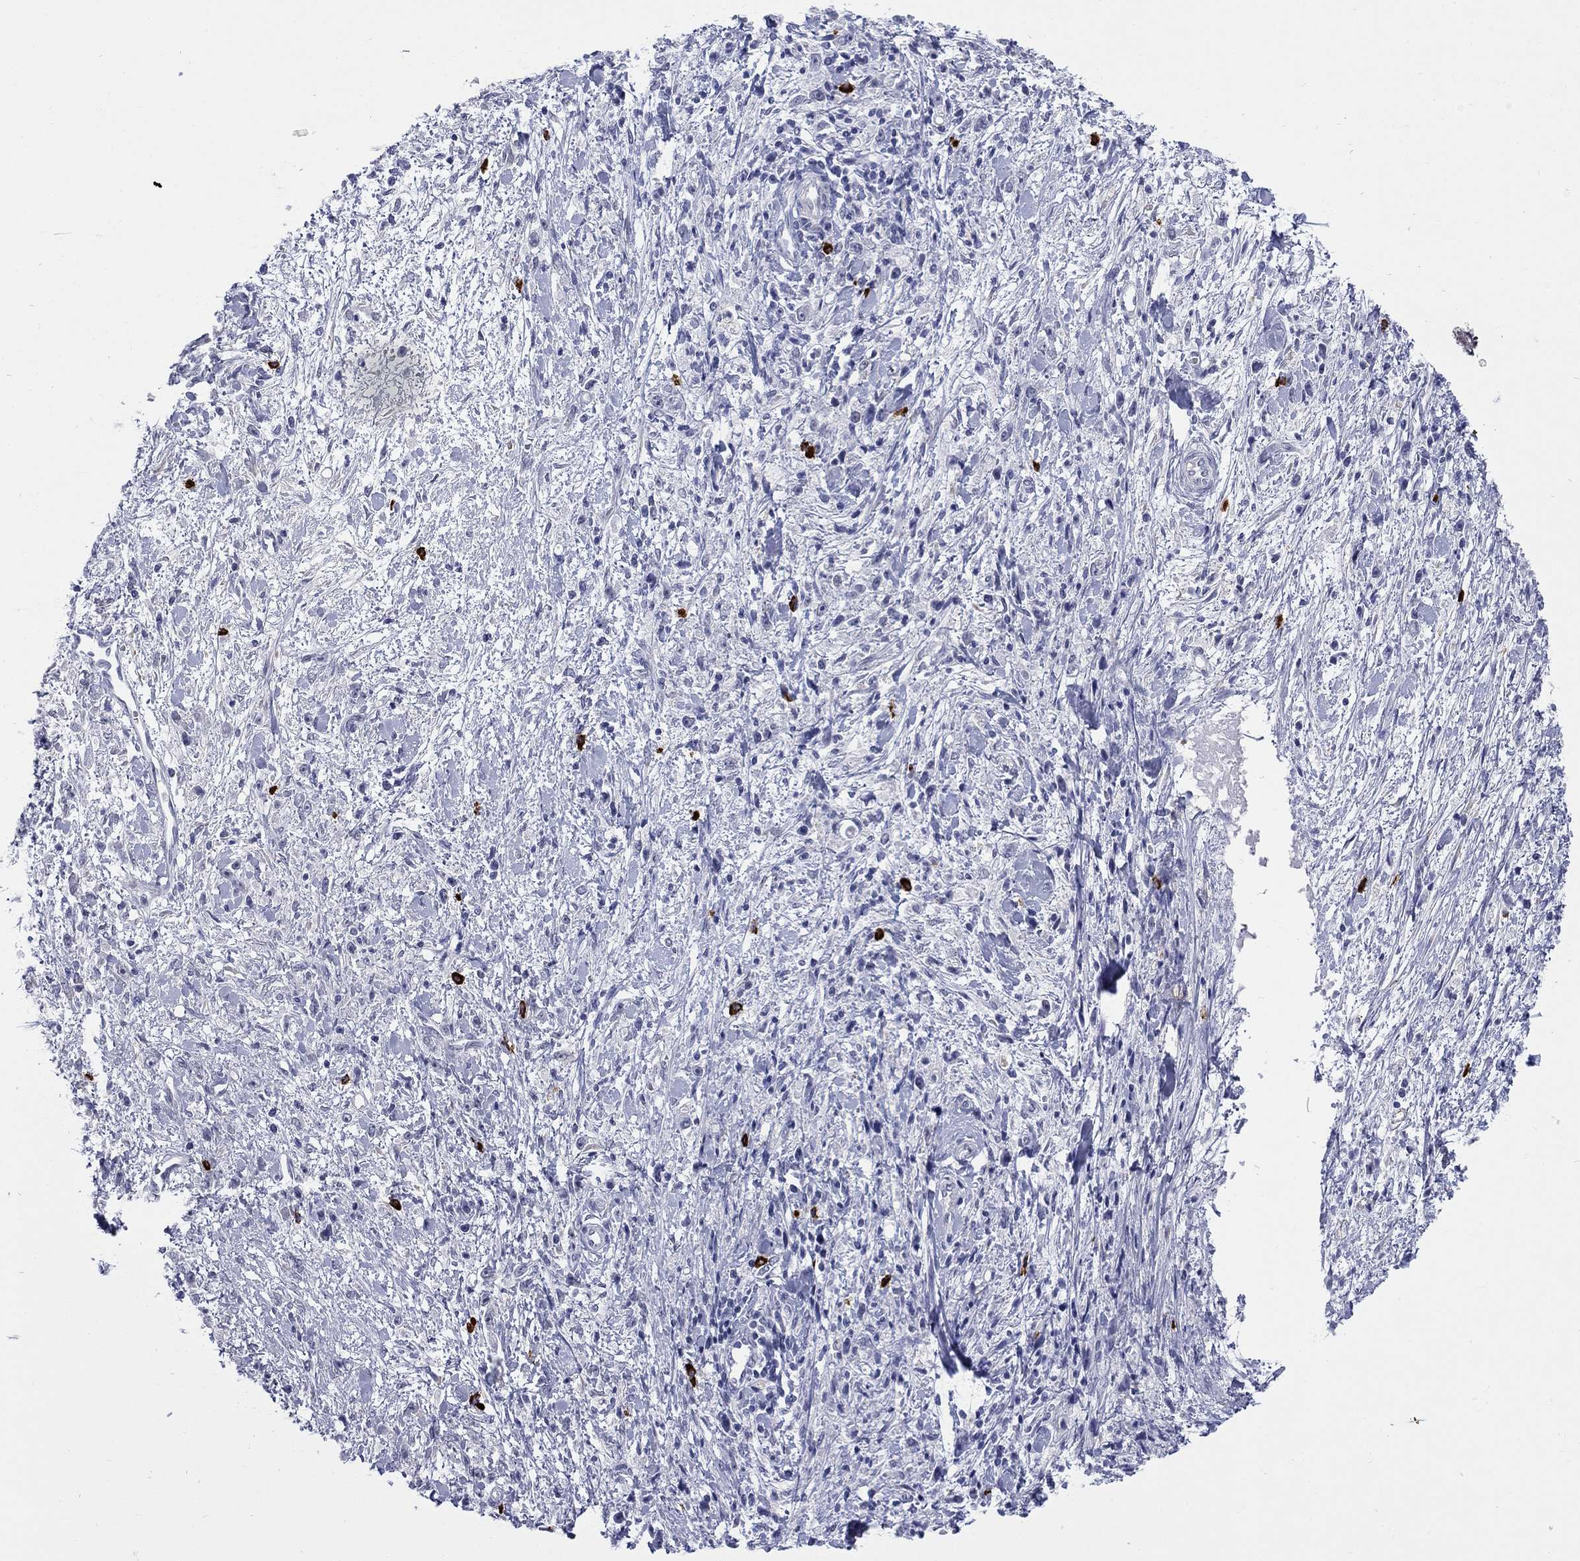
{"staining": {"intensity": "negative", "quantity": "none", "location": "none"}, "tissue": "stomach cancer", "cell_type": "Tumor cells", "image_type": "cancer", "snomed": [{"axis": "morphology", "description": "Adenocarcinoma, NOS"}, {"axis": "topography", "description": "Stomach"}], "caption": "Photomicrograph shows no protein staining in tumor cells of stomach cancer (adenocarcinoma) tissue.", "gene": "ECEL1", "patient": {"sex": "female", "age": 59}}